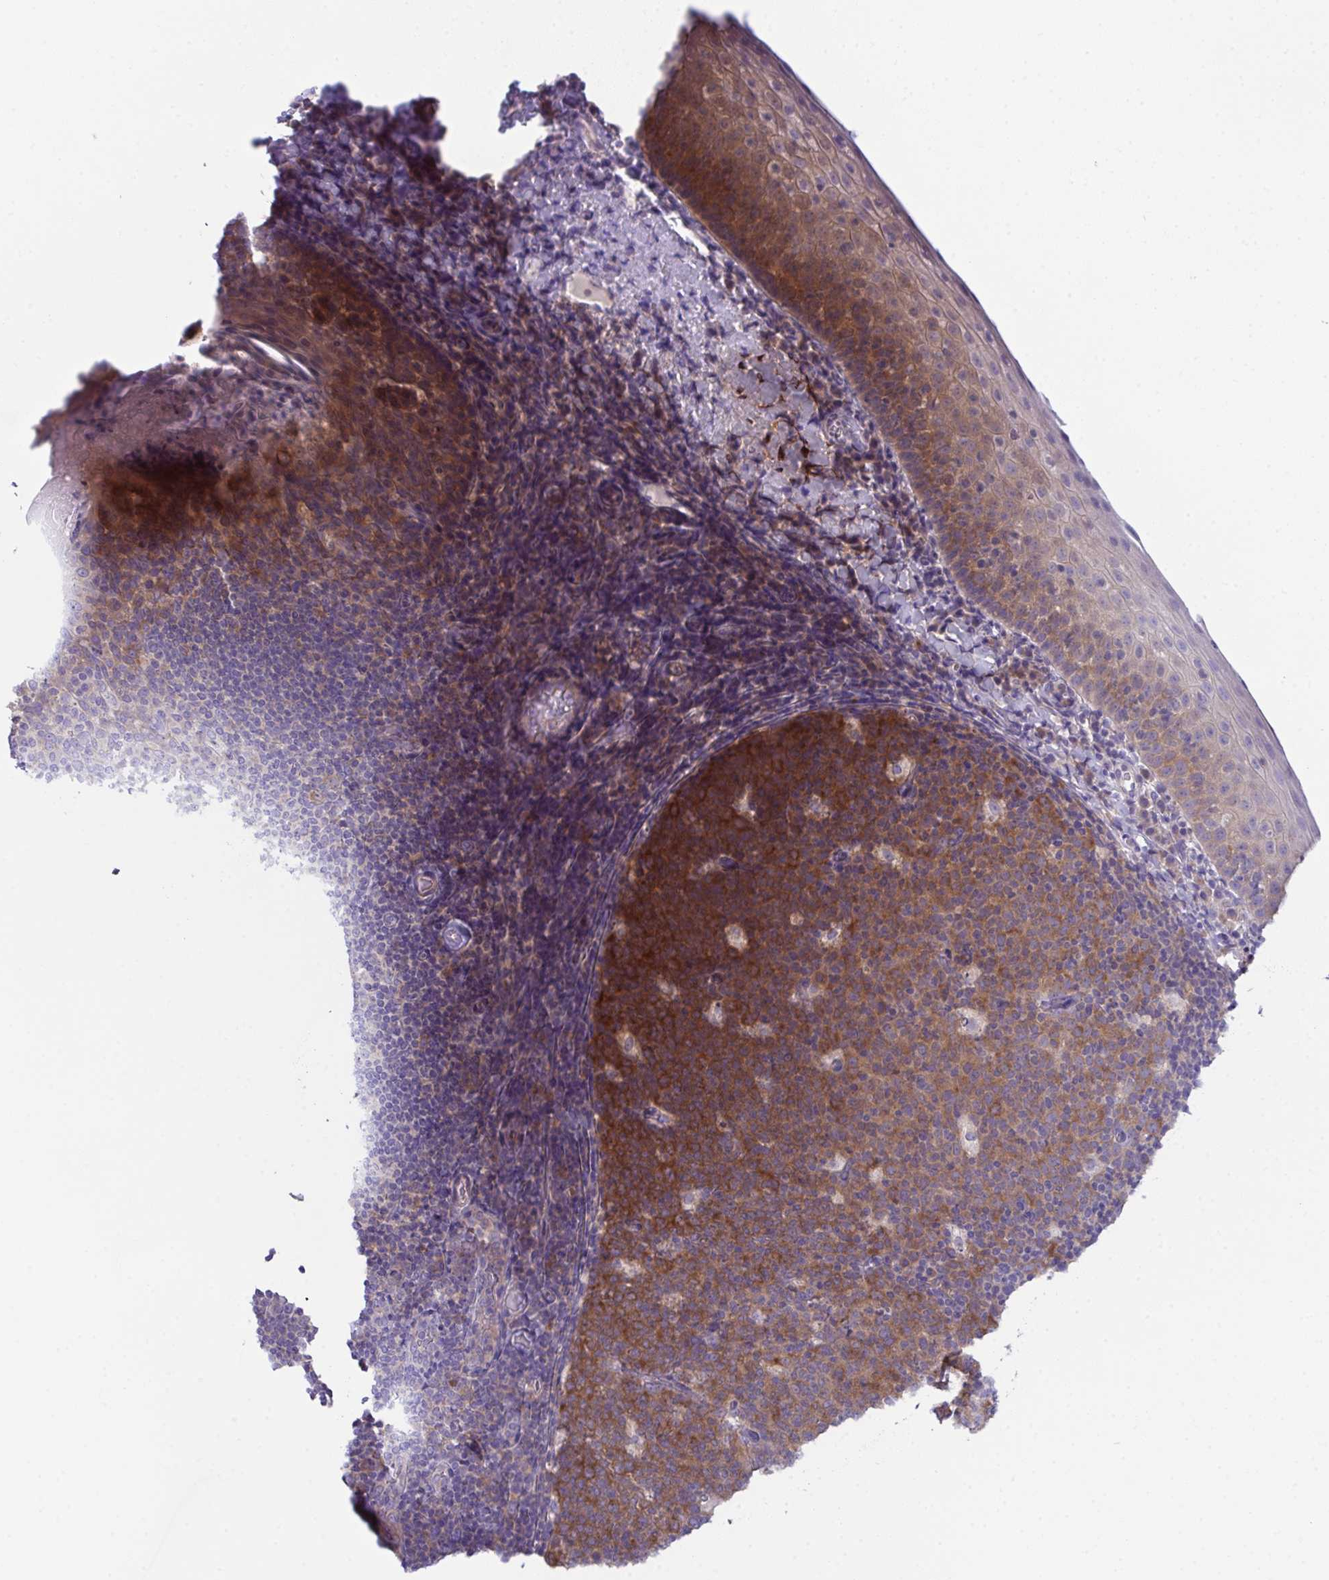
{"staining": {"intensity": "moderate", "quantity": ">75%", "location": "cytoplasmic/membranous"}, "tissue": "tonsil", "cell_type": "Germinal center cells", "image_type": "normal", "snomed": [{"axis": "morphology", "description": "Normal tissue, NOS"}, {"axis": "topography", "description": "Tonsil"}], "caption": "Immunohistochemistry (IHC) (DAB) staining of benign tonsil shows moderate cytoplasmic/membranous protein expression in approximately >75% of germinal center cells. (Stains: DAB (3,3'-diaminobenzidine) in brown, nuclei in blue, Microscopy: brightfield microscopy at high magnification).", "gene": "CFAP97D1", "patient": {"sex": "female", "age": 10}}